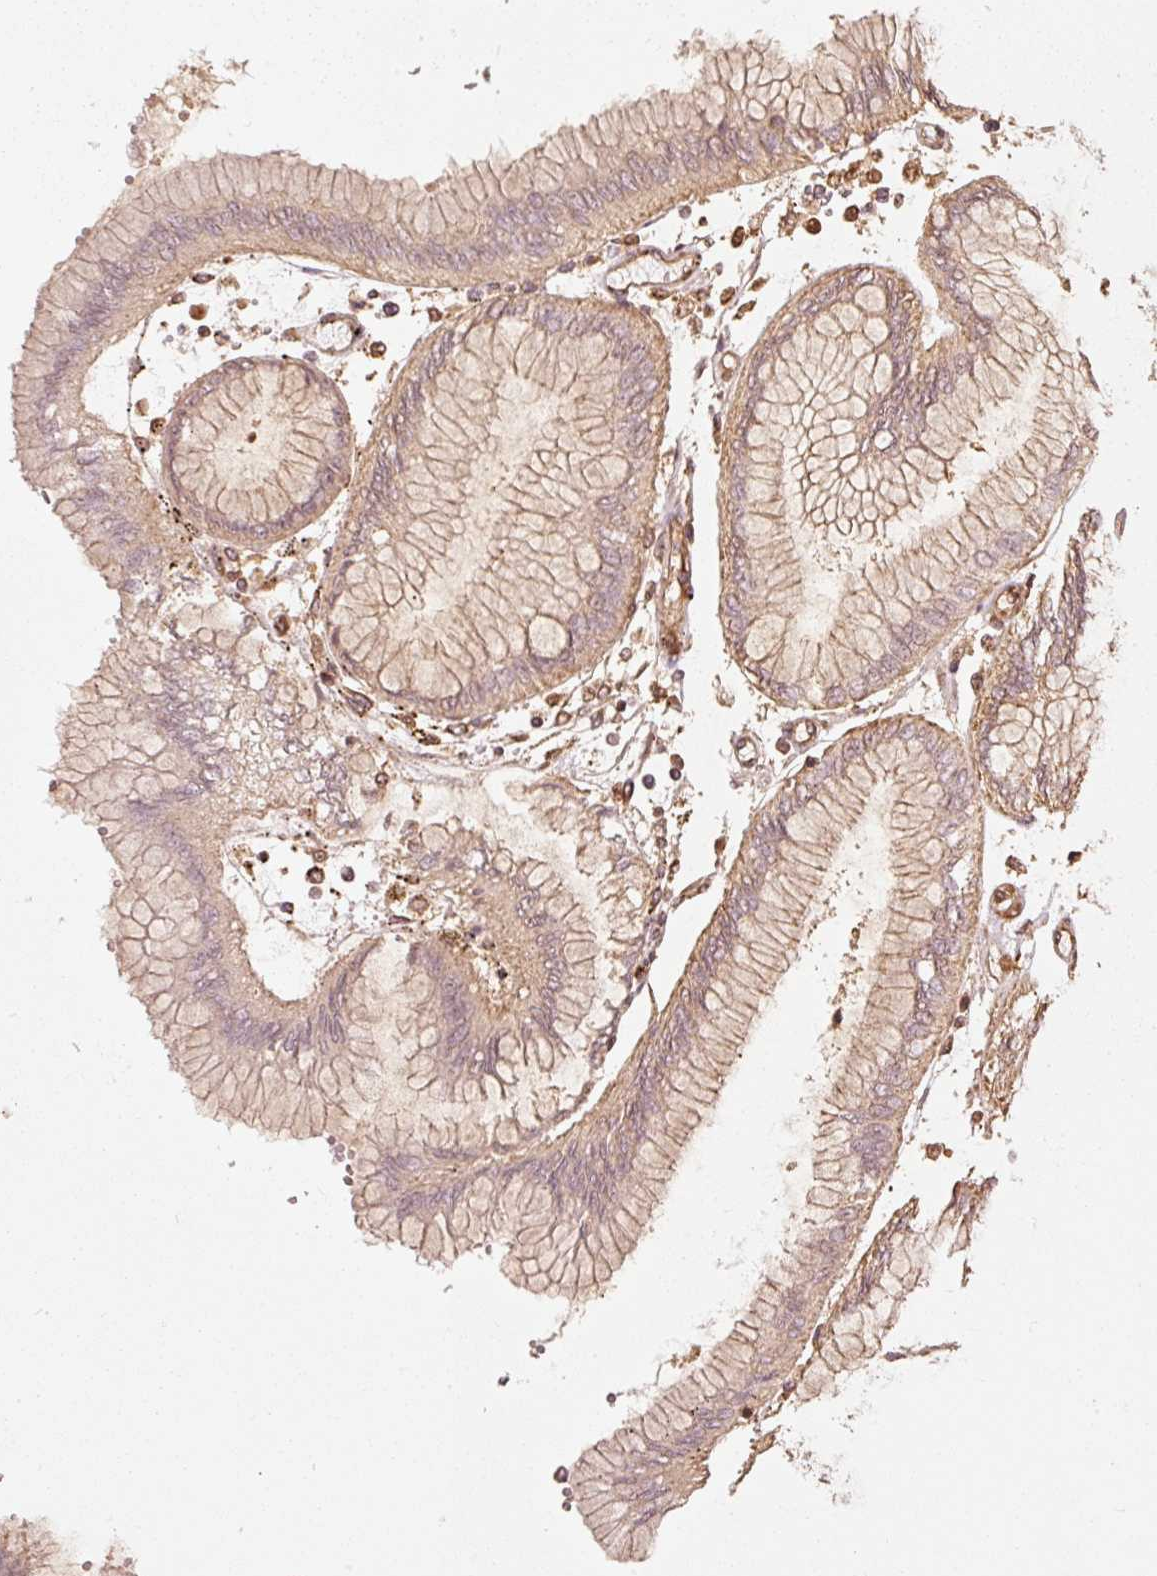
{"staining": {"intensity": "moderate", "quantity": ">75%", "location": "cytoplasmic/membranous"}, "tissue": "stomach cancer", "cell_type": "Tumor cells", "image_type": "cancer", "snomed": [{"axis": "morphology", "description": "Adenocarcinoma, NOS"}, {"axis": "topography", "description": "Stomach"}], "caption": "Approximately >75% of tumor cells in adenocarcinoma (stomach) exhibit moderate cytoplasmic/membranous protein expression as visualized by brown immunohistochemical staining.", "gene": "MRPL16", "patient": {"sex": "male", "age": 76}}